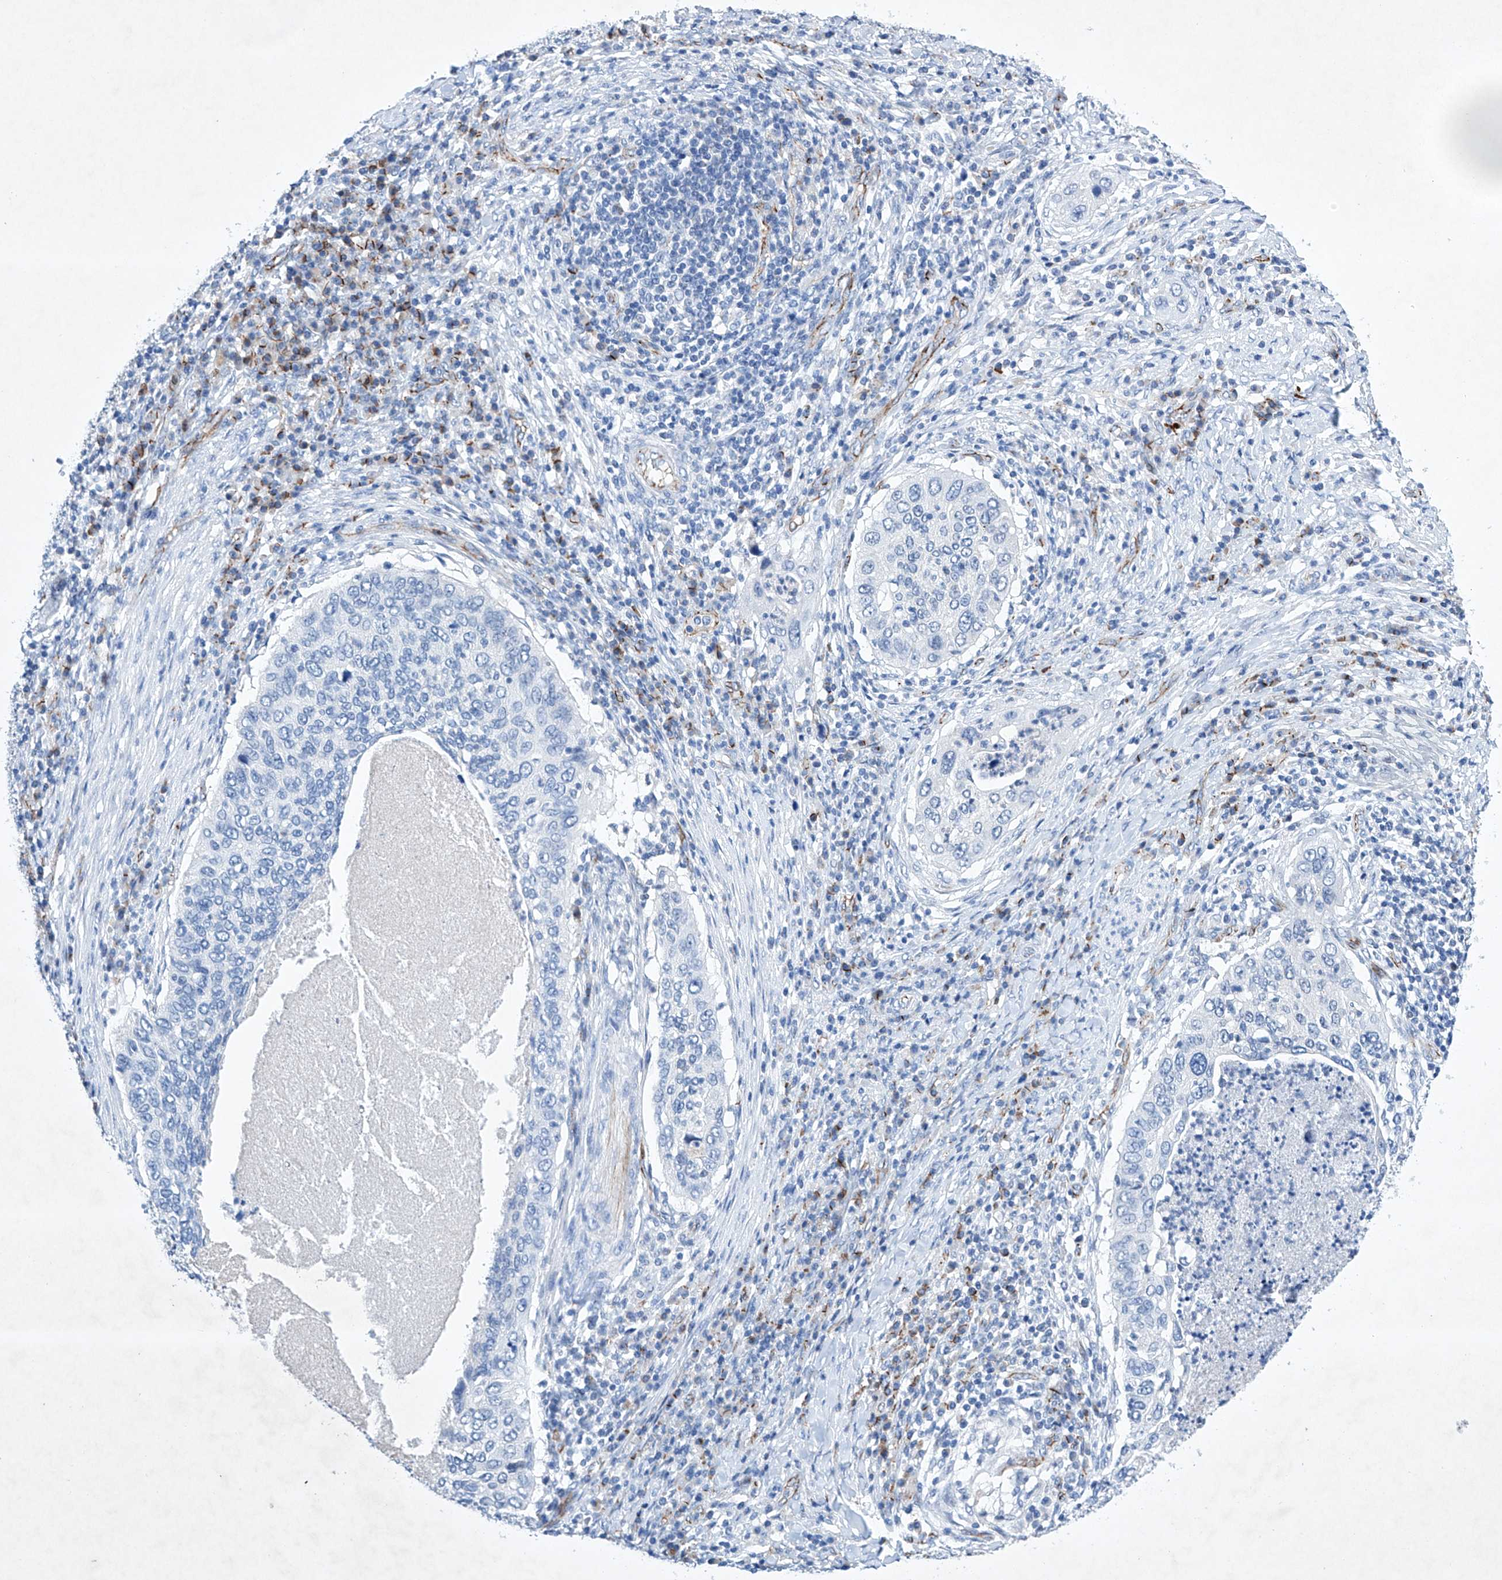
{"staining": {"intensity": "negative", "quantity": "none", "location": "none"}, "tissue": "cervical cancer", "cell_type": "Tumor cells", "image_type": "cancer", "snomed": [{"axis": "morphology", "description": "Squamous cell carcinoma, NOS"}, {"axis": "topography", "description": "Cervix"}], "caption": "The IHC histopathology image has no significant expression in tumor cells of cervical squamous cell carcinoma tissue.", "gene": "ETV7", "patient": {"sex": "female", "age": 38}}